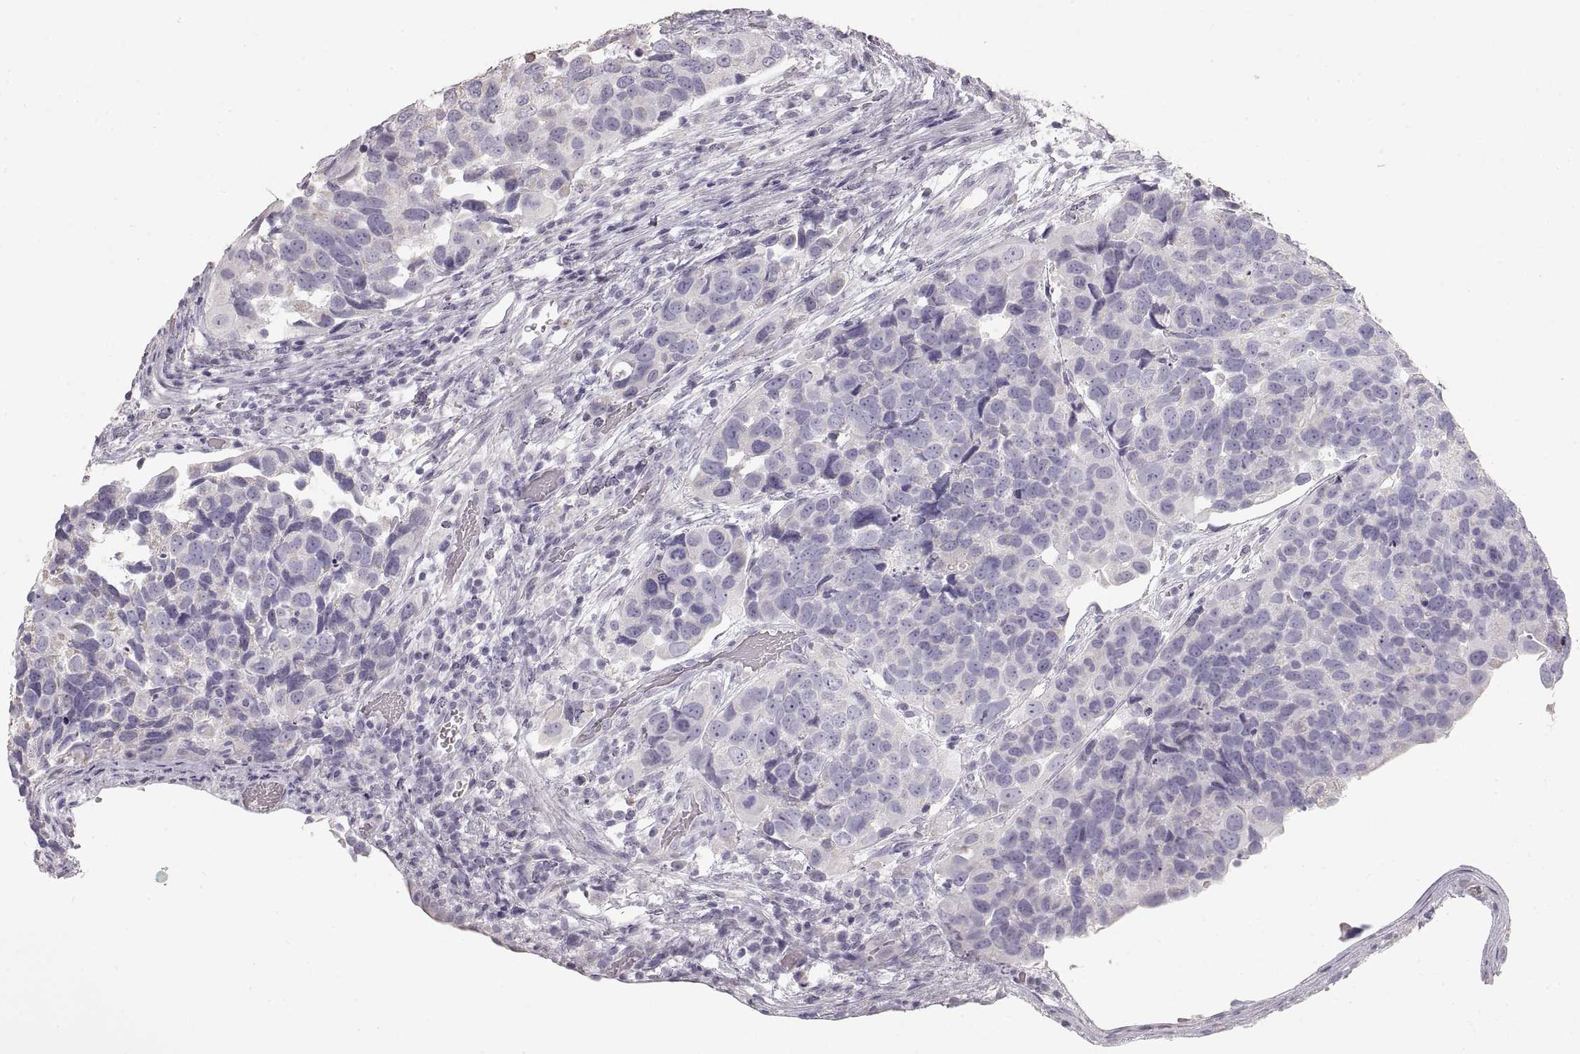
{"staining": {"intensity": "negative", "quantity": "none", "location": "none"}, "tissue": "urothelial cancer", "cell_type": "Tumor cells", "image_type": "cancer", "snomed": [{"axis": "morphology", "description": "Urothelial carcinoma, High grade"}, {"axis": "topography", "description": "Urinary bladder"}], "caption": "Immunohistochemistry (IHC) histopathology image of neoplastic tissue: high-grade urothelial carcinoma stained with DAB displays no significant protein expression in tumor cells.", "gene": "ZP3", "patient": {"sex": "male", "age": 60}}